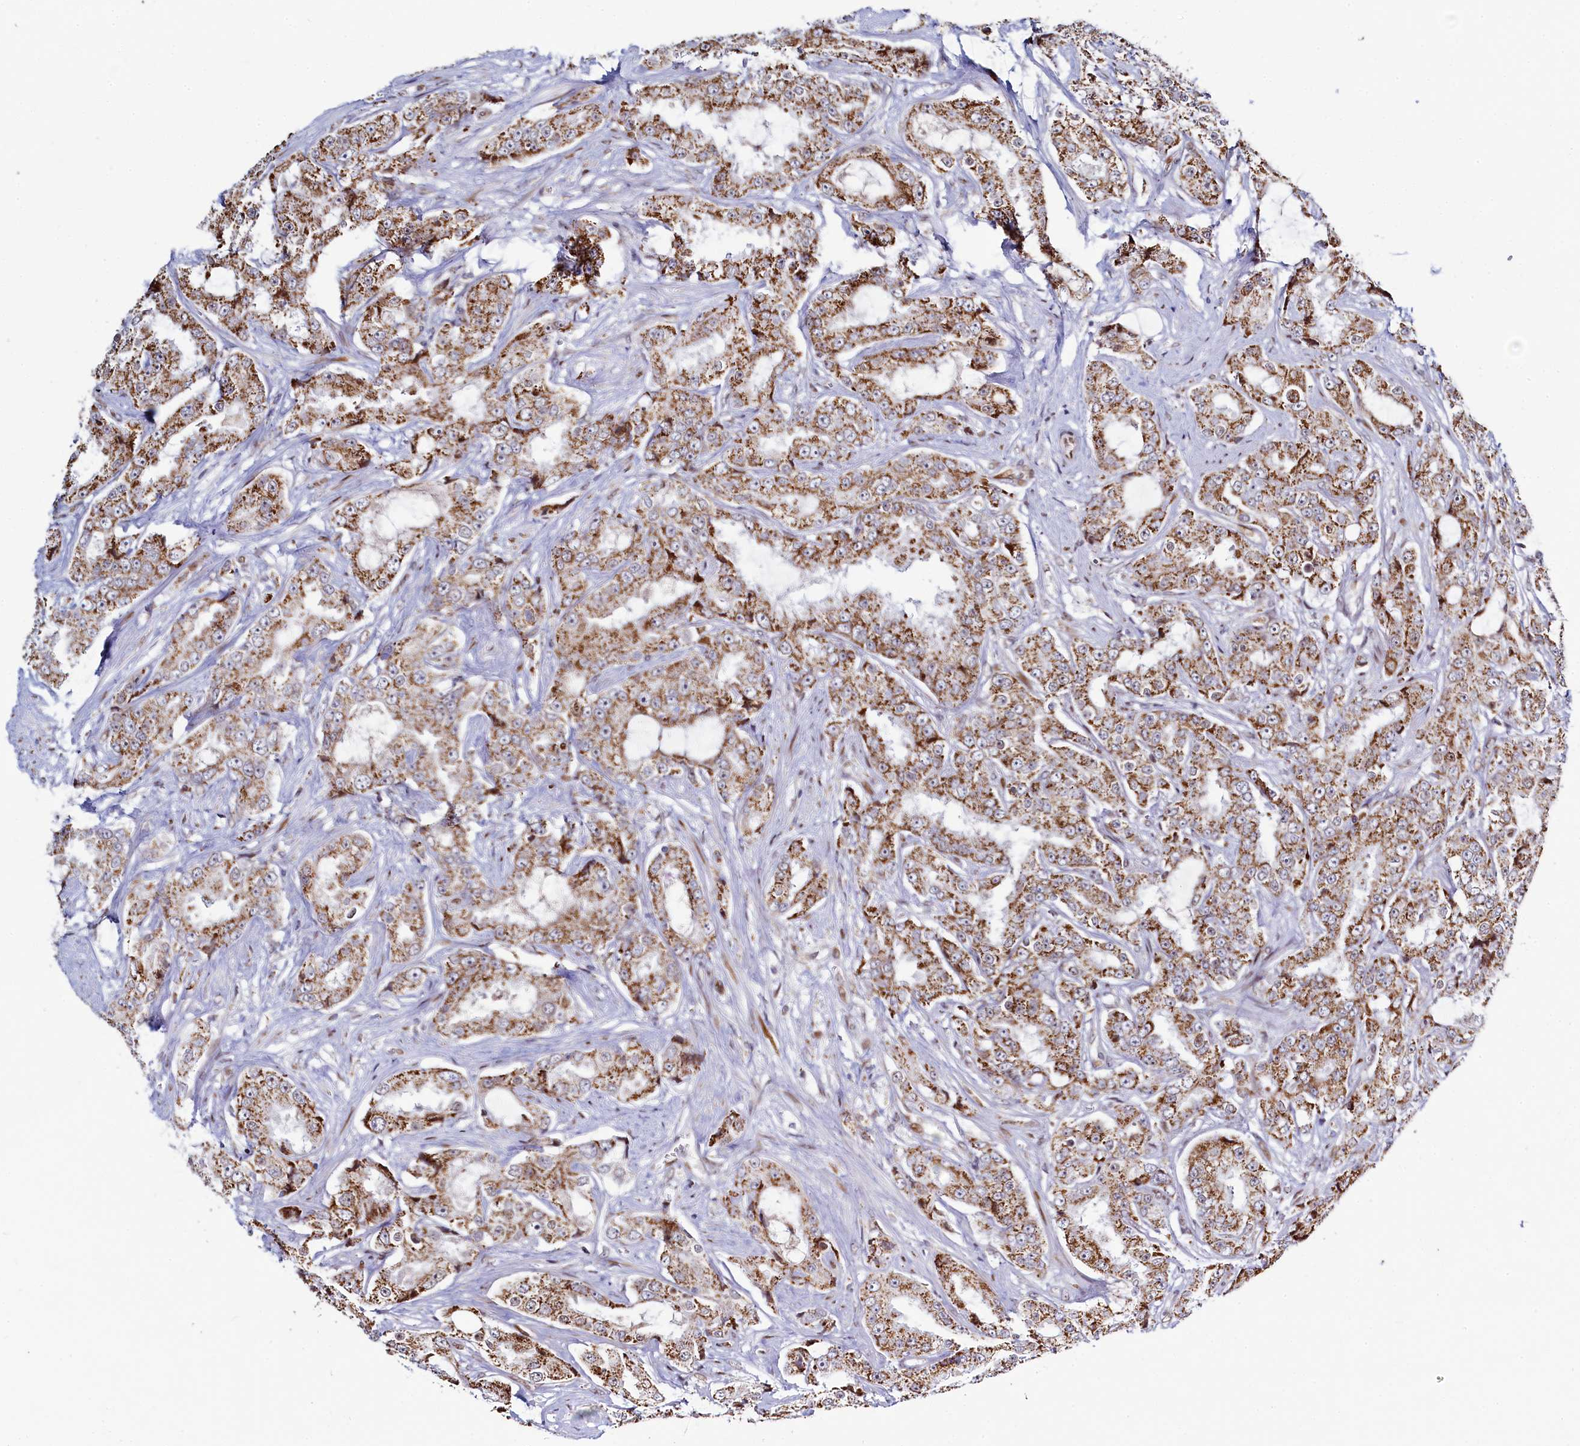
{"staining": {"intensity": "strong", "quantity": ">75%", "location": "cytoplasmic/membranous"}, "tissue": "prostate cancer", "cell_type": "Tumor cells", "image_type": "cancer", "snomed": [{"axis": "morphology", "description": "Adenocarcinoma, High grade"}, {"axis": "topography", "description": "Prostate"}], "caption": "Brown immunohistochemical staining in human prostate cancer reveals strong cytoplasmic/membranous positivity in approximately >75% of tumor cells. (Brightfield microscopy of DAB IHC at high magnification).", "gene": "HDGFL3", "patient": {"sex": "male", "age": 73}}